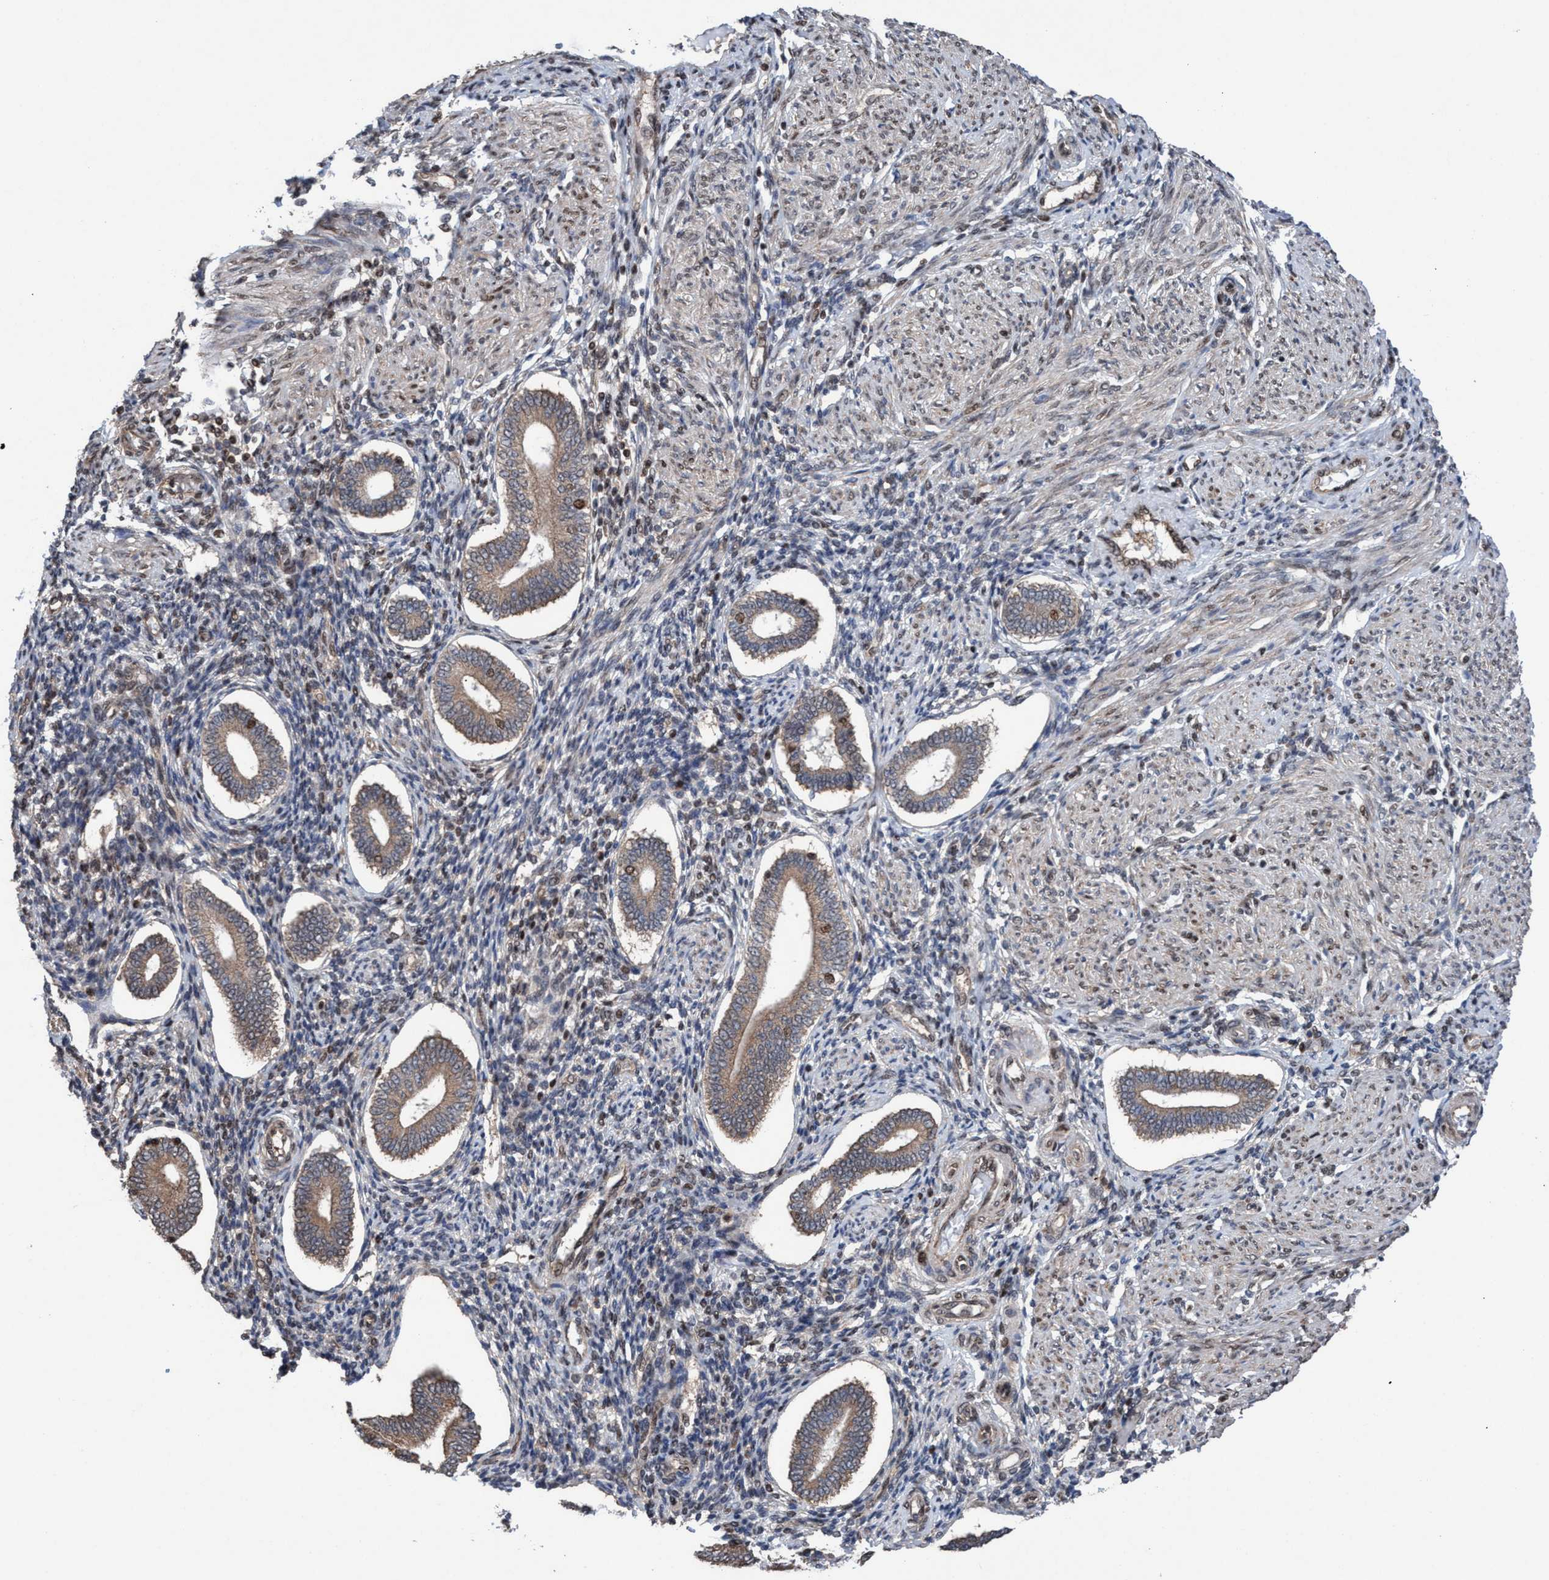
{"staining": {"intensity": "moderate", "quantity": ">75%", "location": "cytoplasmic/membranous,nuclear"}, "tissue": "endometrium", "cell_type": "Cells in endometrial stroma", "image_type": "normal", "snomed": [{"axis": "morphology", "description": "Normal tissue, NOS"}, {"axis": "topography", "description": "Endometrium"}], "caption": "This photomicrograph displays immunohistochemistry staining of unremarkable endometrium, with medium moderate cytoplasmic/membranous,nuclear staining in about >75% of cells in endometrial stroma.", "gene": "METAP2", "patient": {"sex": "female", "age": 42}}